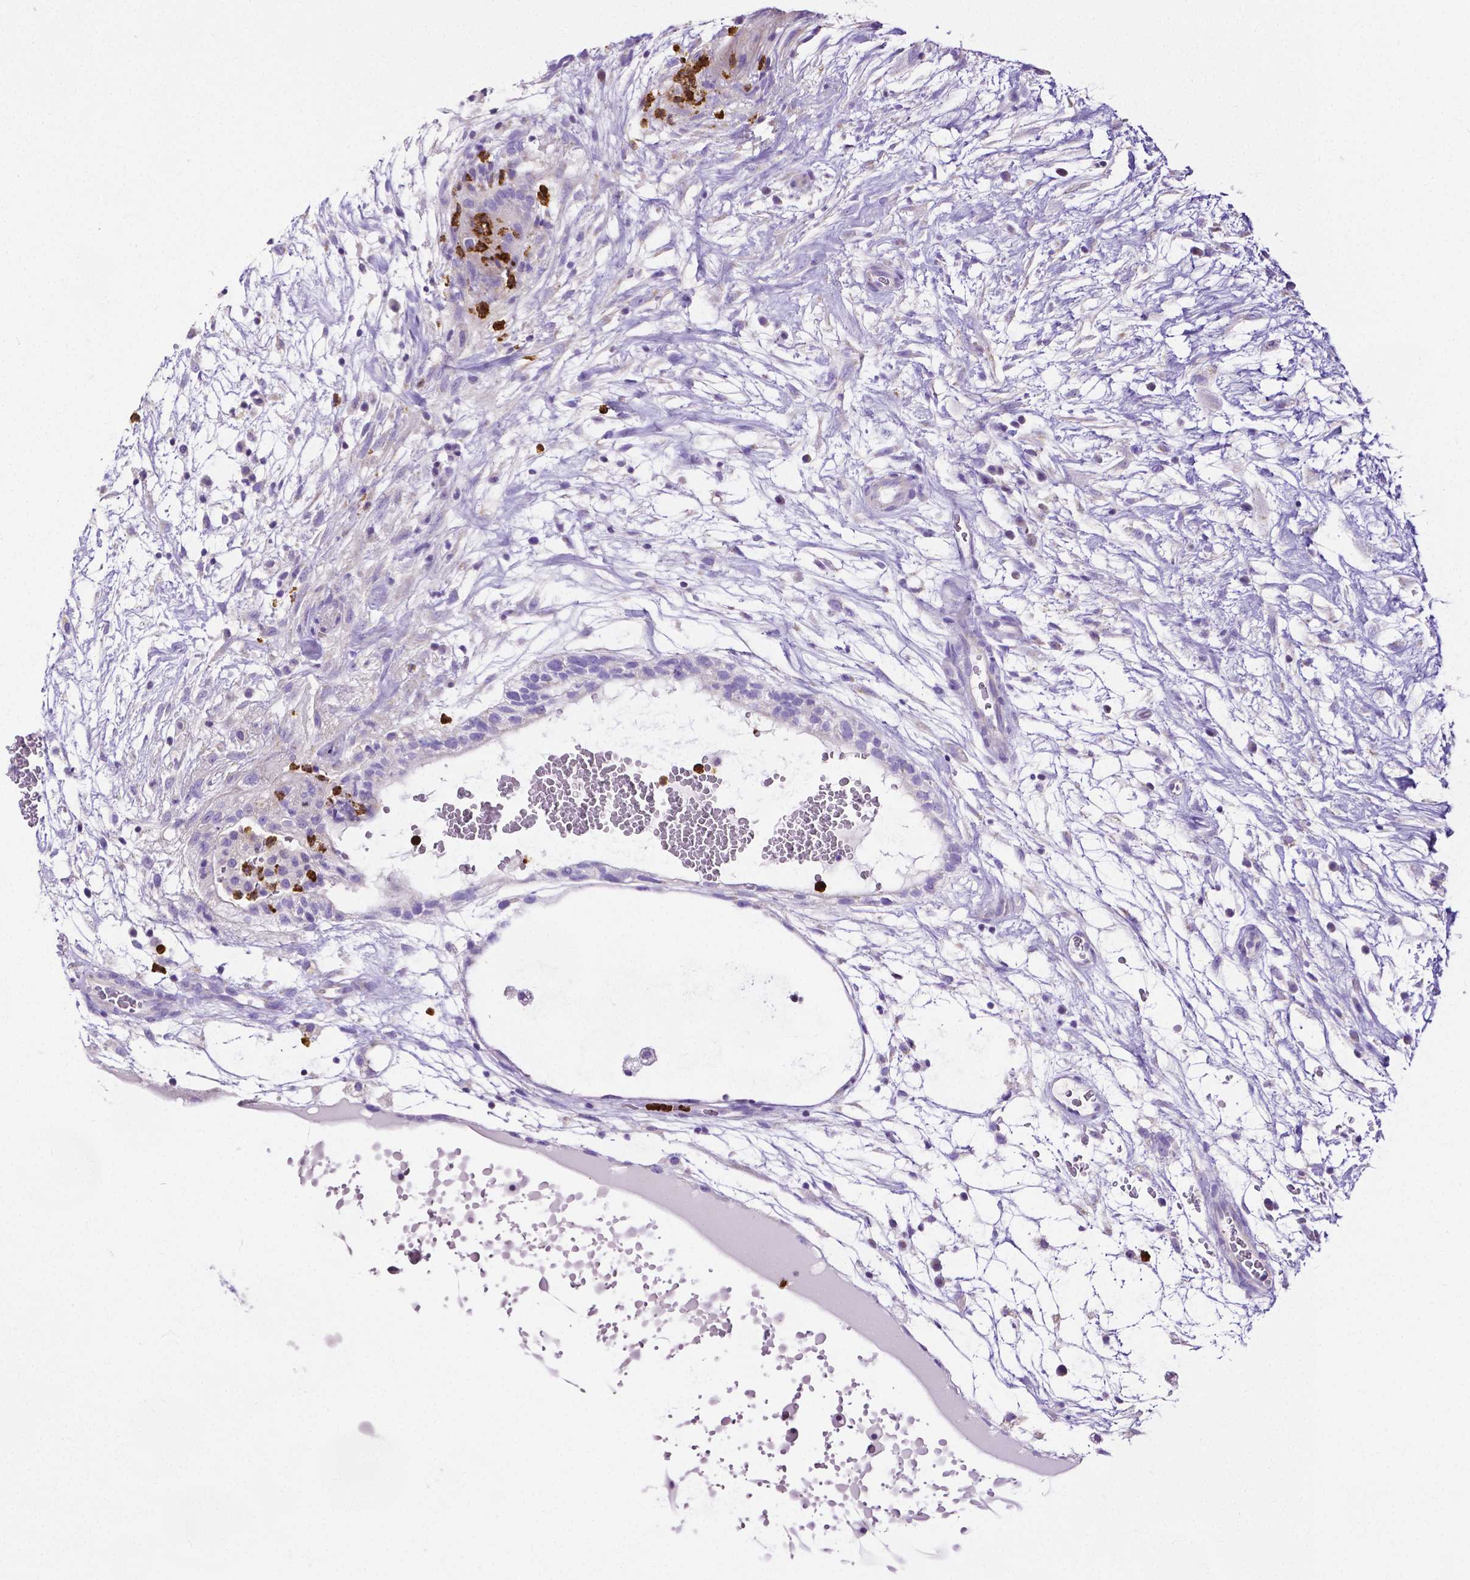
{"staining": {"intensity": "negative", "quantity": "none", "location": "none"}, "tissue": "testis cancer", "cell_type": "Tumor cells", "image_type": "cancer", "snomed": [{"axis": "morphology", "description": "Normal tissue, NOS"}, {"axis": "morphology", "description": "Carcinoma, Embryonal, NOS"}, {"axis": "topography", "description": "Testis"}], "caption": "IHC photomicrograph of neoplastic tissue: testis cancer (embryonal carcinoma) stained with DAB exhibits no significant protein staining in tumor cells. Nuclei are stained in blue.", "gene": "MMP9", "patient": {"sex": "male", "age": 32}}